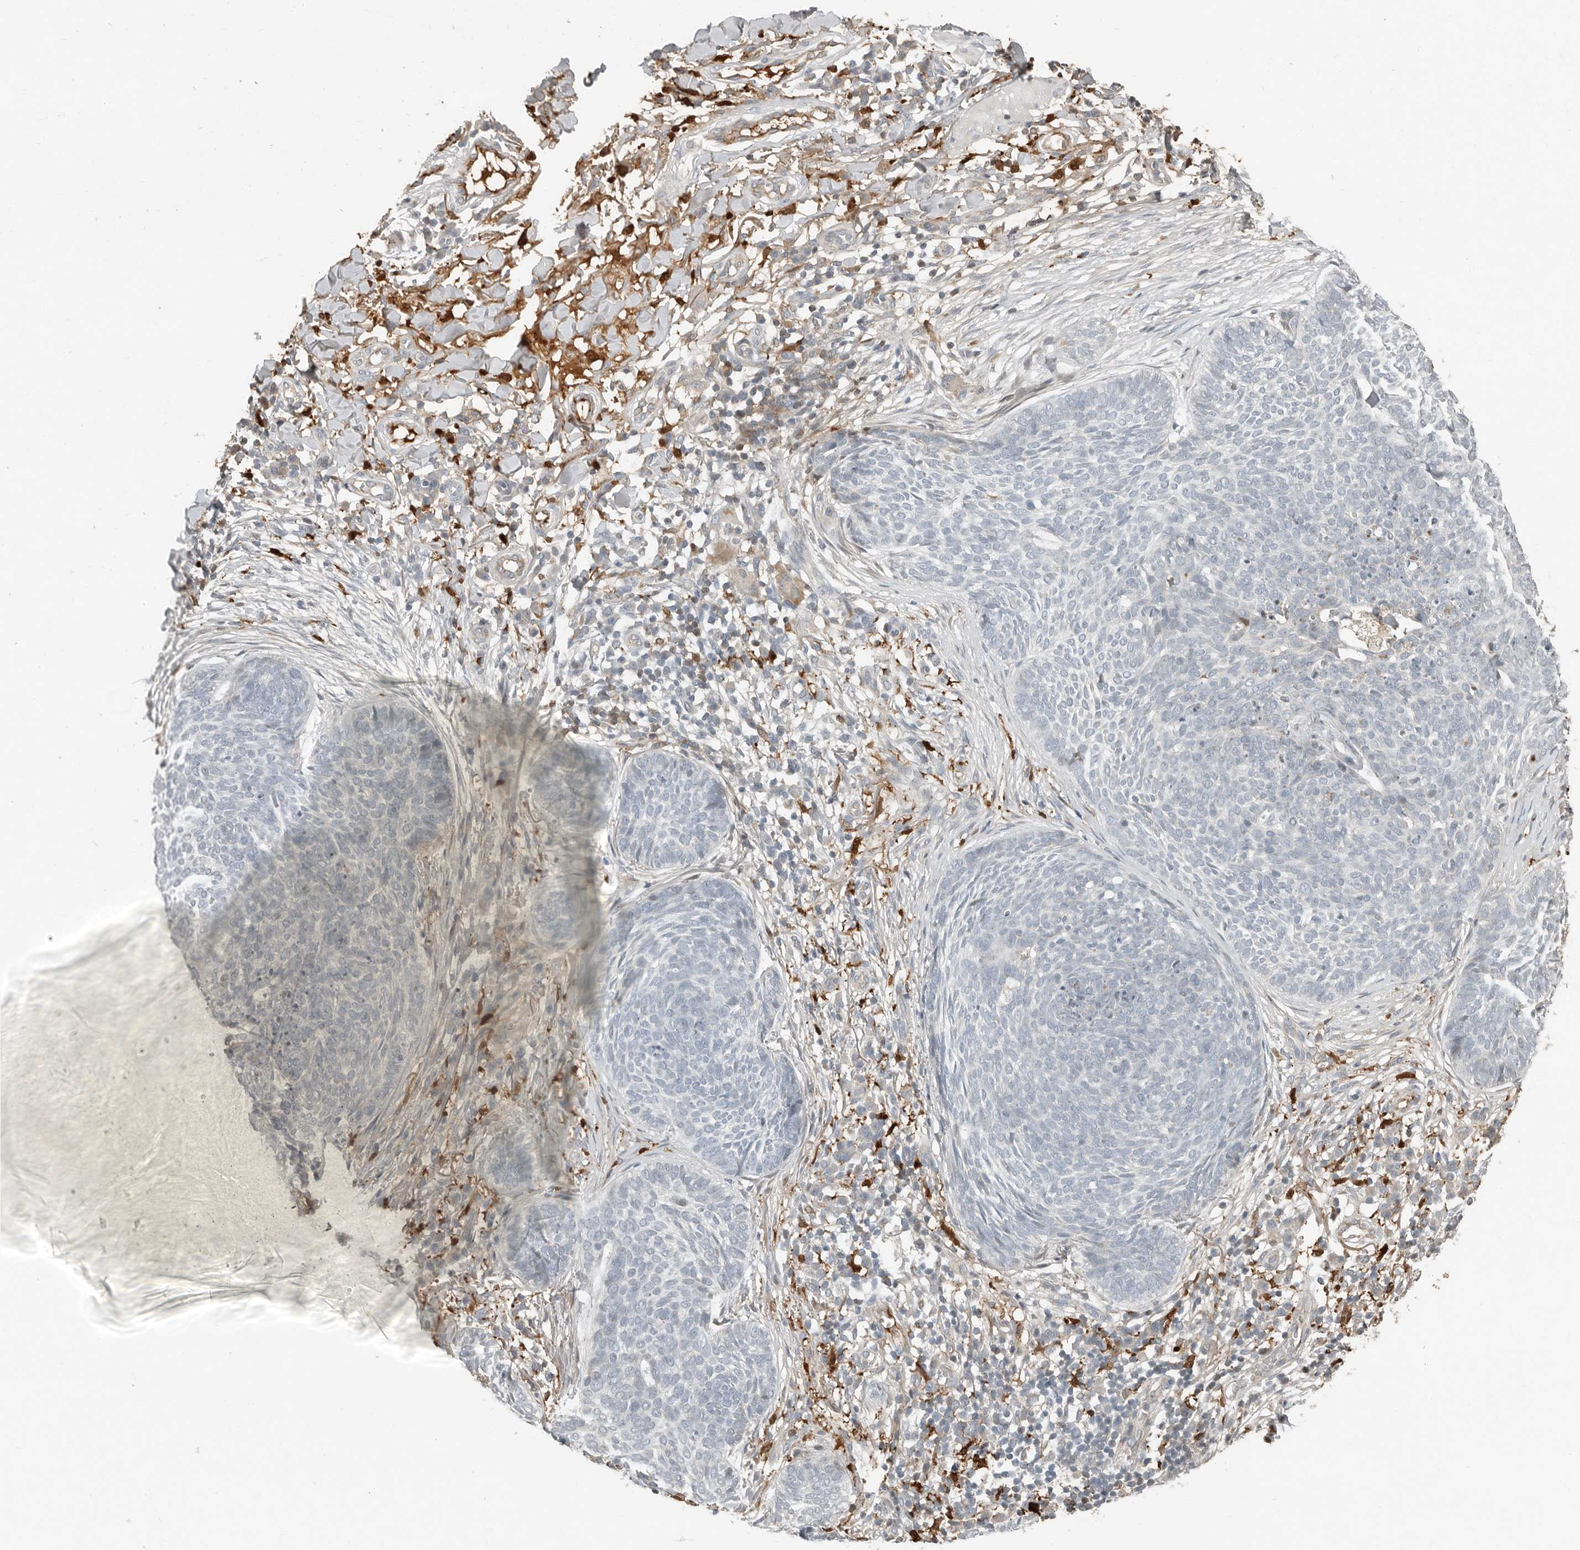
{"staining": {"intensity": "negative", "quantity": "none", "location": "none"}, "tissue": "skin cancer", "cell_type": "Tumor cells", "image_type": "cancer", "snomed": [{"axis": "morphology", "description": "Basal cell carcinoma"}, {"axis": "topography", "description": "Skin"}], "caption": "DAB (3,3'-diaminobenzidine) immunohistochemical staining of skin cancer (basal cell carcinoma) demonstrates no significant staining in tumor cells.", "gene": "KLHL38", "patient": {"sex": "female", "age": 64}}